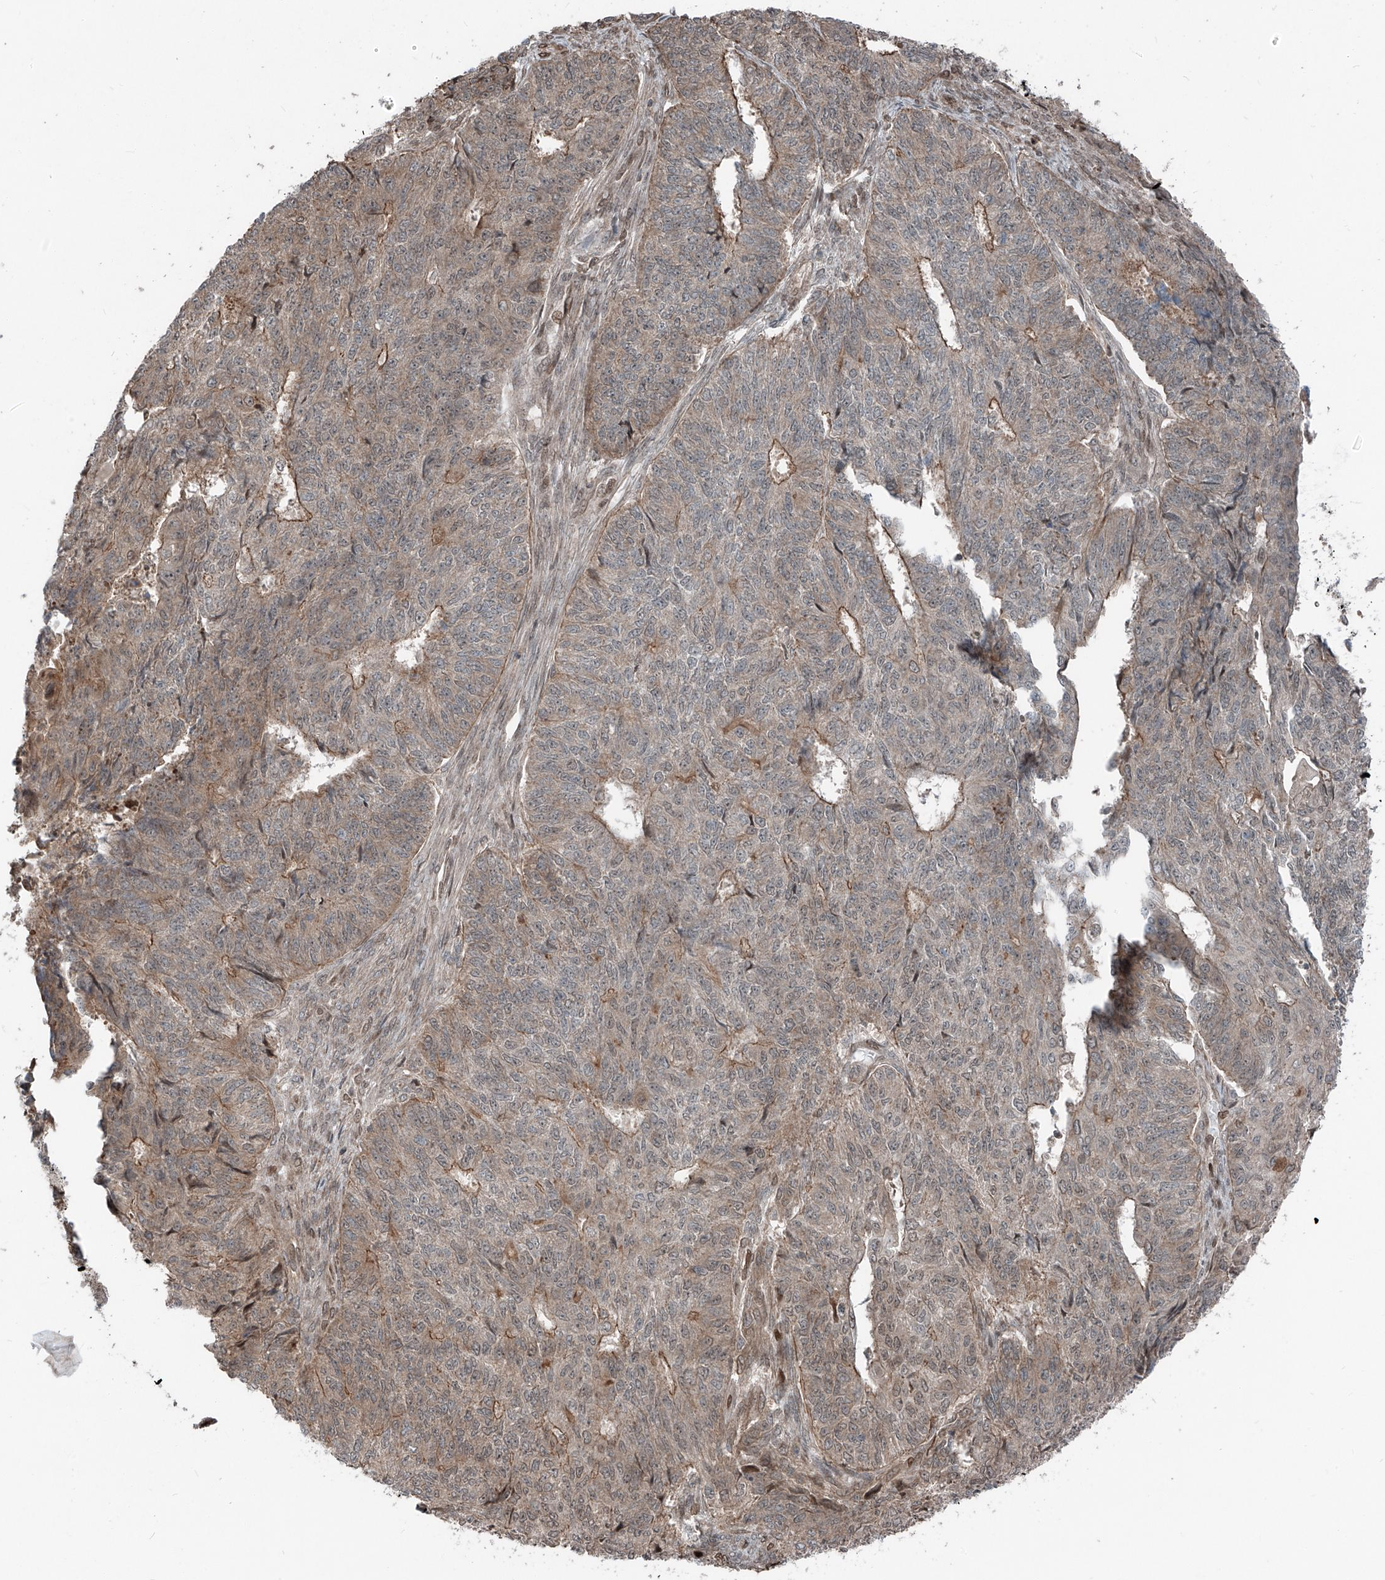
{"staining": {"intensity": "moderate", "quantity": "<25%", "location": "cytoplasmic/membranous"}, "tissue": "endometrial cancer", "cell_type": "Tumor cells", "image_type": "cancer", "snomed": [{"axis": "morphology", "description": "Adenocarcinoma, NOS"}, {"axis": "topography", "description": "Endometrium"}], "caption": "IHC micrograph of neoplastic tissue: endometrial cancer (adenocarcinoma) stained using IHC exhibits low levels of moderate protein expression localized specifically in the cytoplasmic/membranous of tumor cells, appearing as a cytoplasmic/membranous brown color.", "gene": "CEP162", "patient": {"sex": "female", "age": 32}}